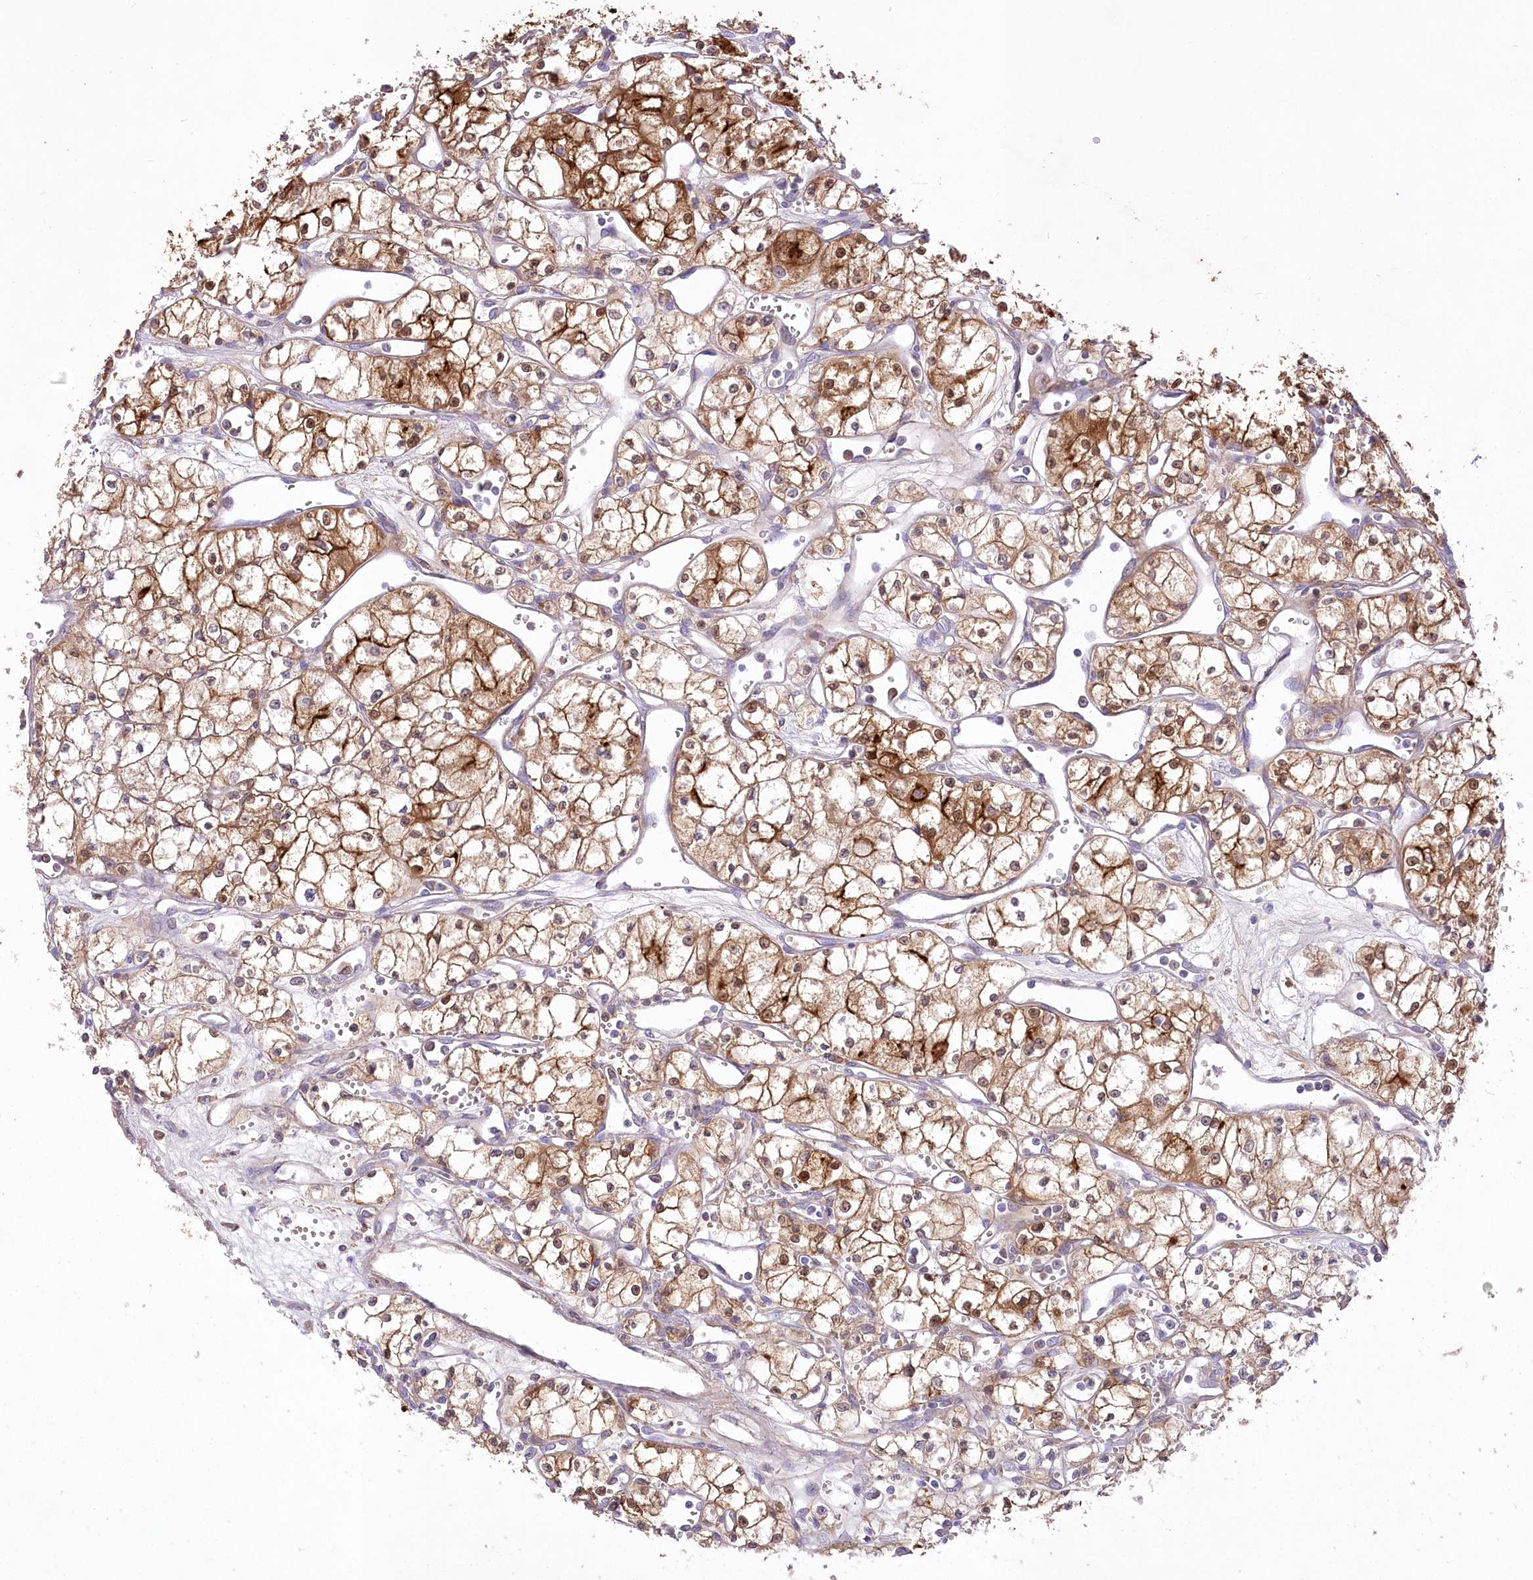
{"staining": {"intensity": "moderate", "quantity": ">75%", "location": "cytoplasmic/membranous,nuclear"}, "tissue": "renal cancer", "cell_type": "Tumor cells", "image_type": "cancer", "snomed": [{"axis": "morphology", "description": "Adenocarcinoma, NOS"}, {"axis": "topography", "description": "Kidney"}], "caption": "This image demonstrates renal cancer stained with immunohistochemistry (IHC) to label a protein in brown. The cytoplasmic/membranous and nuclear of tumor cells show moderate positivity for the protein. Nuclei are counter-stained blue.", "gene": "PBLD", "patient": {"sex": "male", "age": 59}}